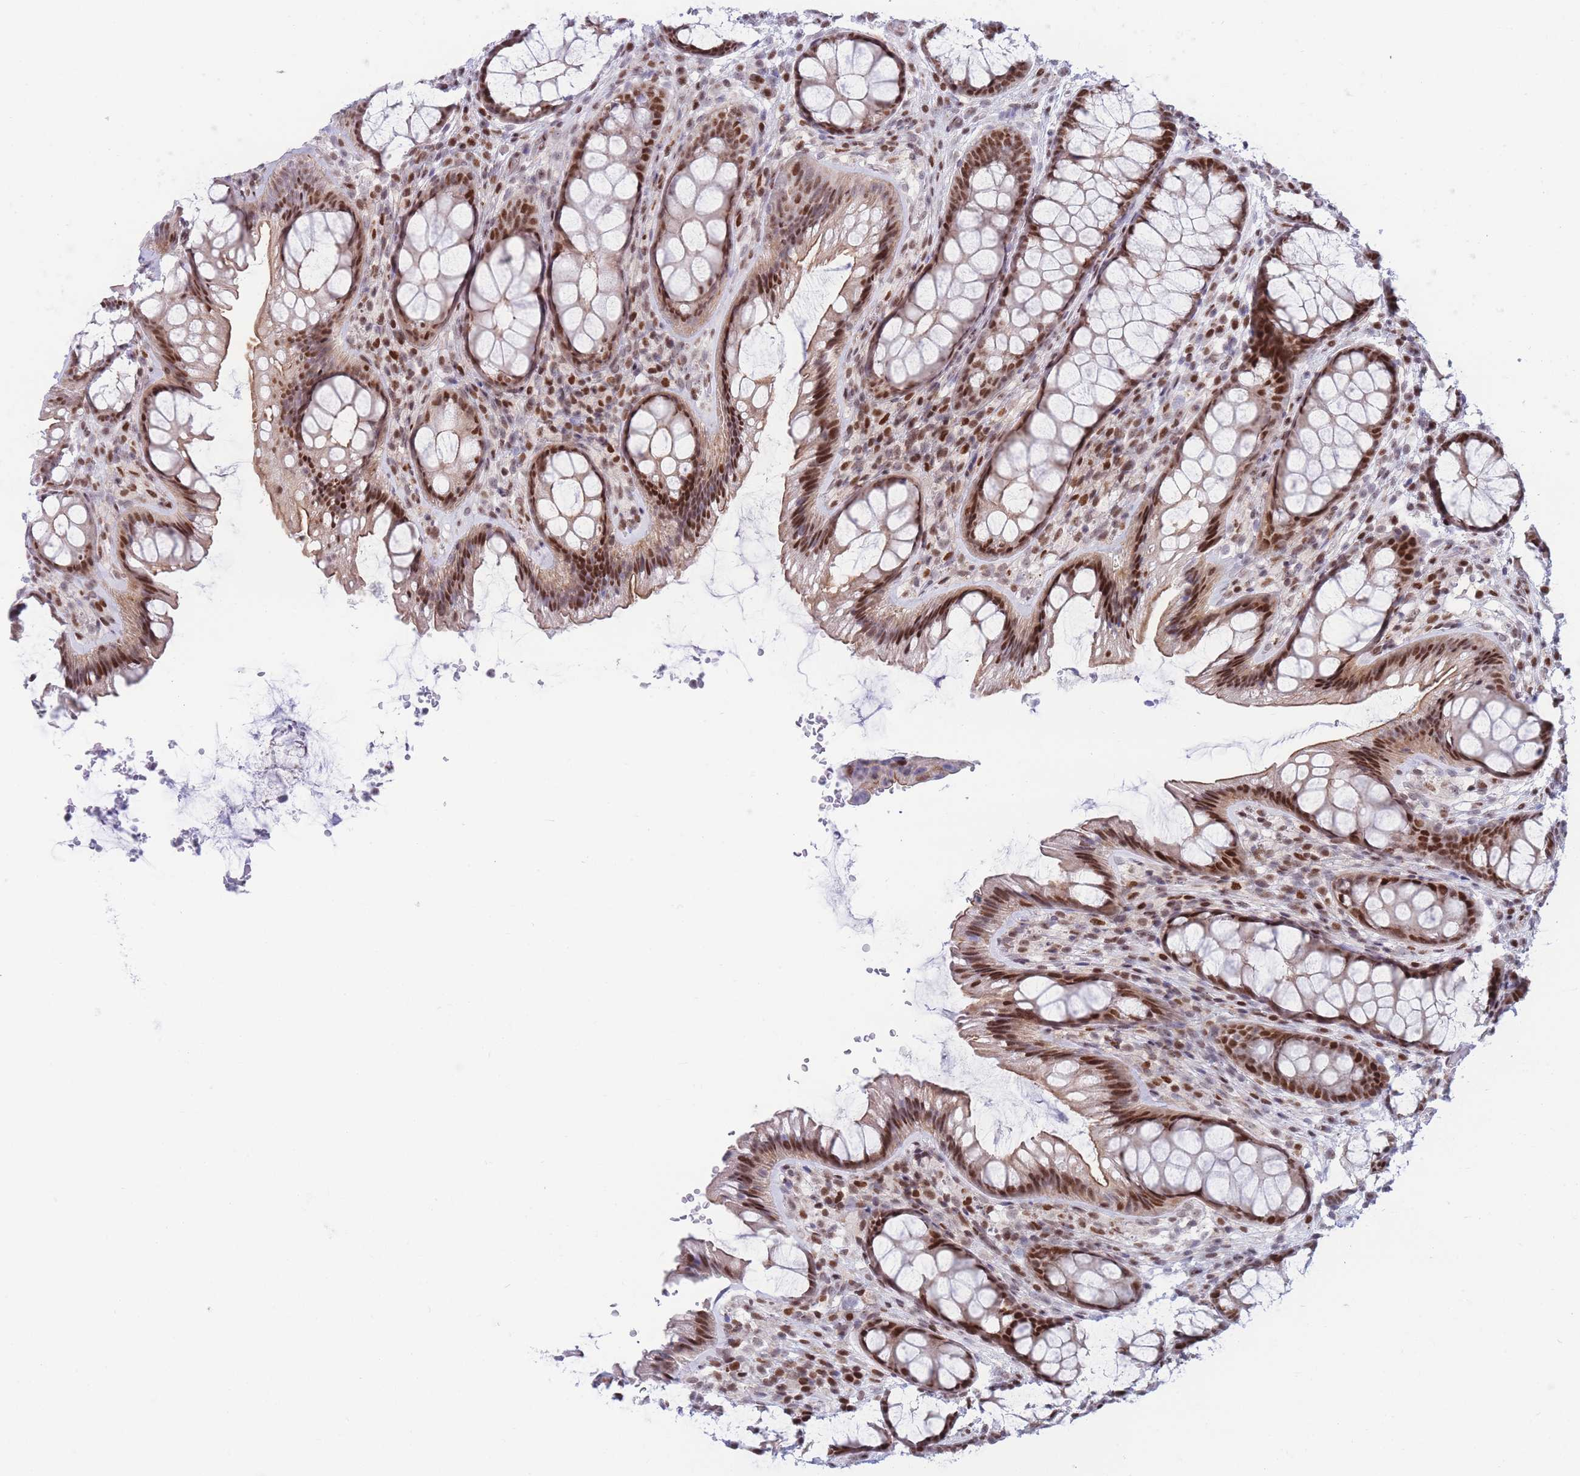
{"staining": {"intensity": "moderate", "quantity": "25%-75%", "location": "nuclear"}, "tissue": "colon", "cell_type": "Endothelial cells", "image_type": "normal", "snomed": [{"axis": "morphology", "description": "Normal tissue, NOS"}, {"axis": "topography", "description": "Colon"}], "caption": "Brown immunohistochemical staining in normal human colon demonstrates moderate nuclear positivity in about 25%-75% of endothelial cells.", "gene": "DNAJC3", "patient": {"sex": "male", "age": 46}}